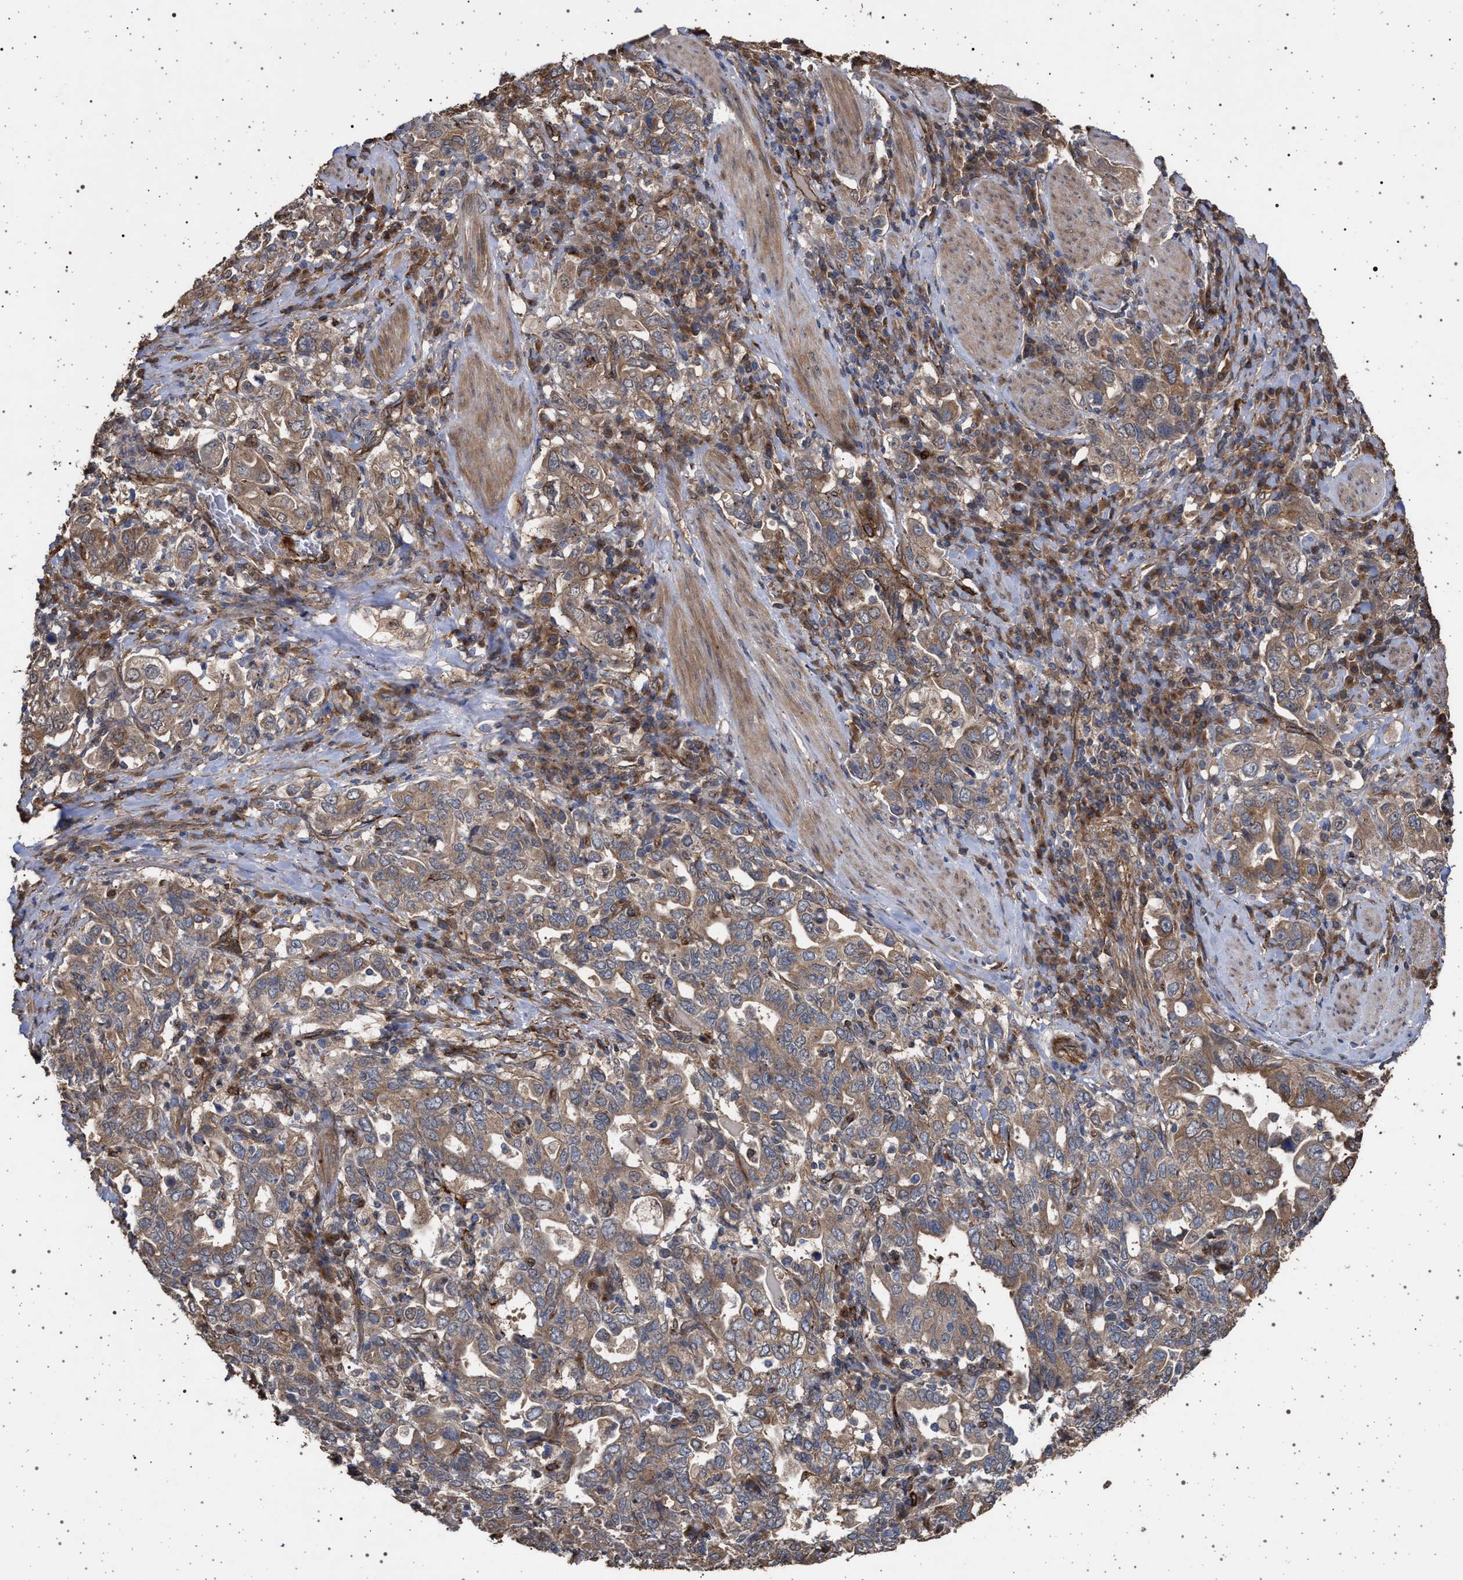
{"staining": {"intensity": "moderate", "quantity": ">75%", "location": "cytoplasmic/membranous"}, "tissue": "stomach cancer", "cell_type": "Tumor cells", "image_type": "cancer", "snomed": [{"axis": "morphology", "description": "Adenocarcinoma, NOS"}, {"axis": "topography", "description": "Stomach, upper"}], "caption": "Adenocarcinoma (stomach) stained for a protein reveals moderate cytoplasmic/membranous positivity in tumor cells. (DAB (3,3'-diaminobenzidine) IHC with brightfield microscopy, high magnification).", "gene": "IFT20", "patient": {"sex": "male", "age": 62}}